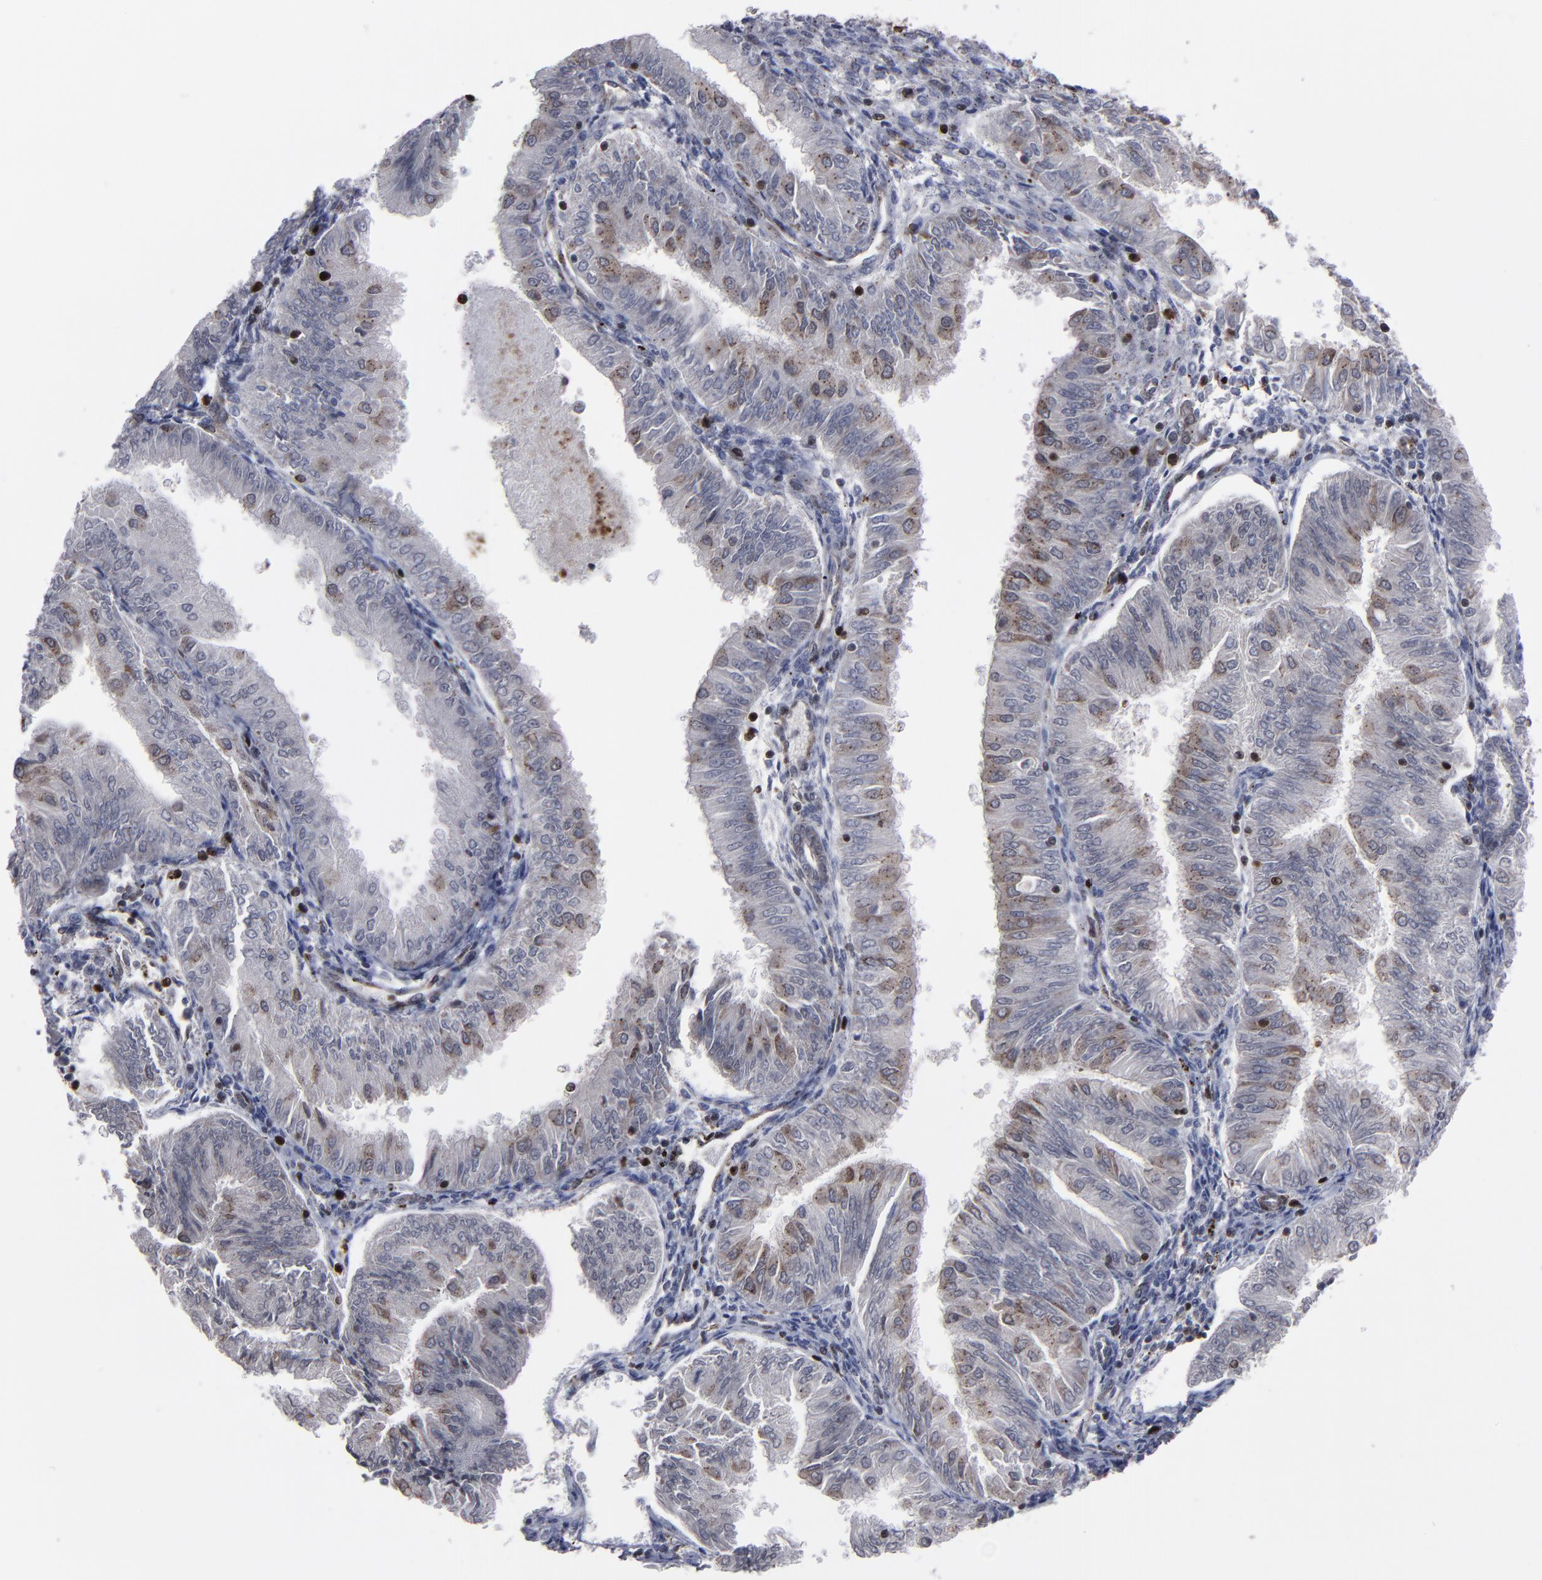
{"staining": {"intensity": "weak", "quantity": "<25%", "location": "cytoplasmic/membranous,nuclear"}, "tissue": "endometrial cancer", "cell_type": "Tumor cells", "image_type": "cancer", "snomed": [{"axis": "morphology", "description": "Adenocarcinoma, NOS"}, {"axis": "topography", "description": "Endometrium"}], "caption": "IHC micrograph of endometrial adenocarcinoma stained for a protein (brown), which reveals no staining in tumor cells. (Brightfield microscopy of DAB (3,3'-diaminobenzidine) immunohistochemistry at high magnification).", "gene": "KIAA2026", "patient": {"sex": "female", "age": 53}}